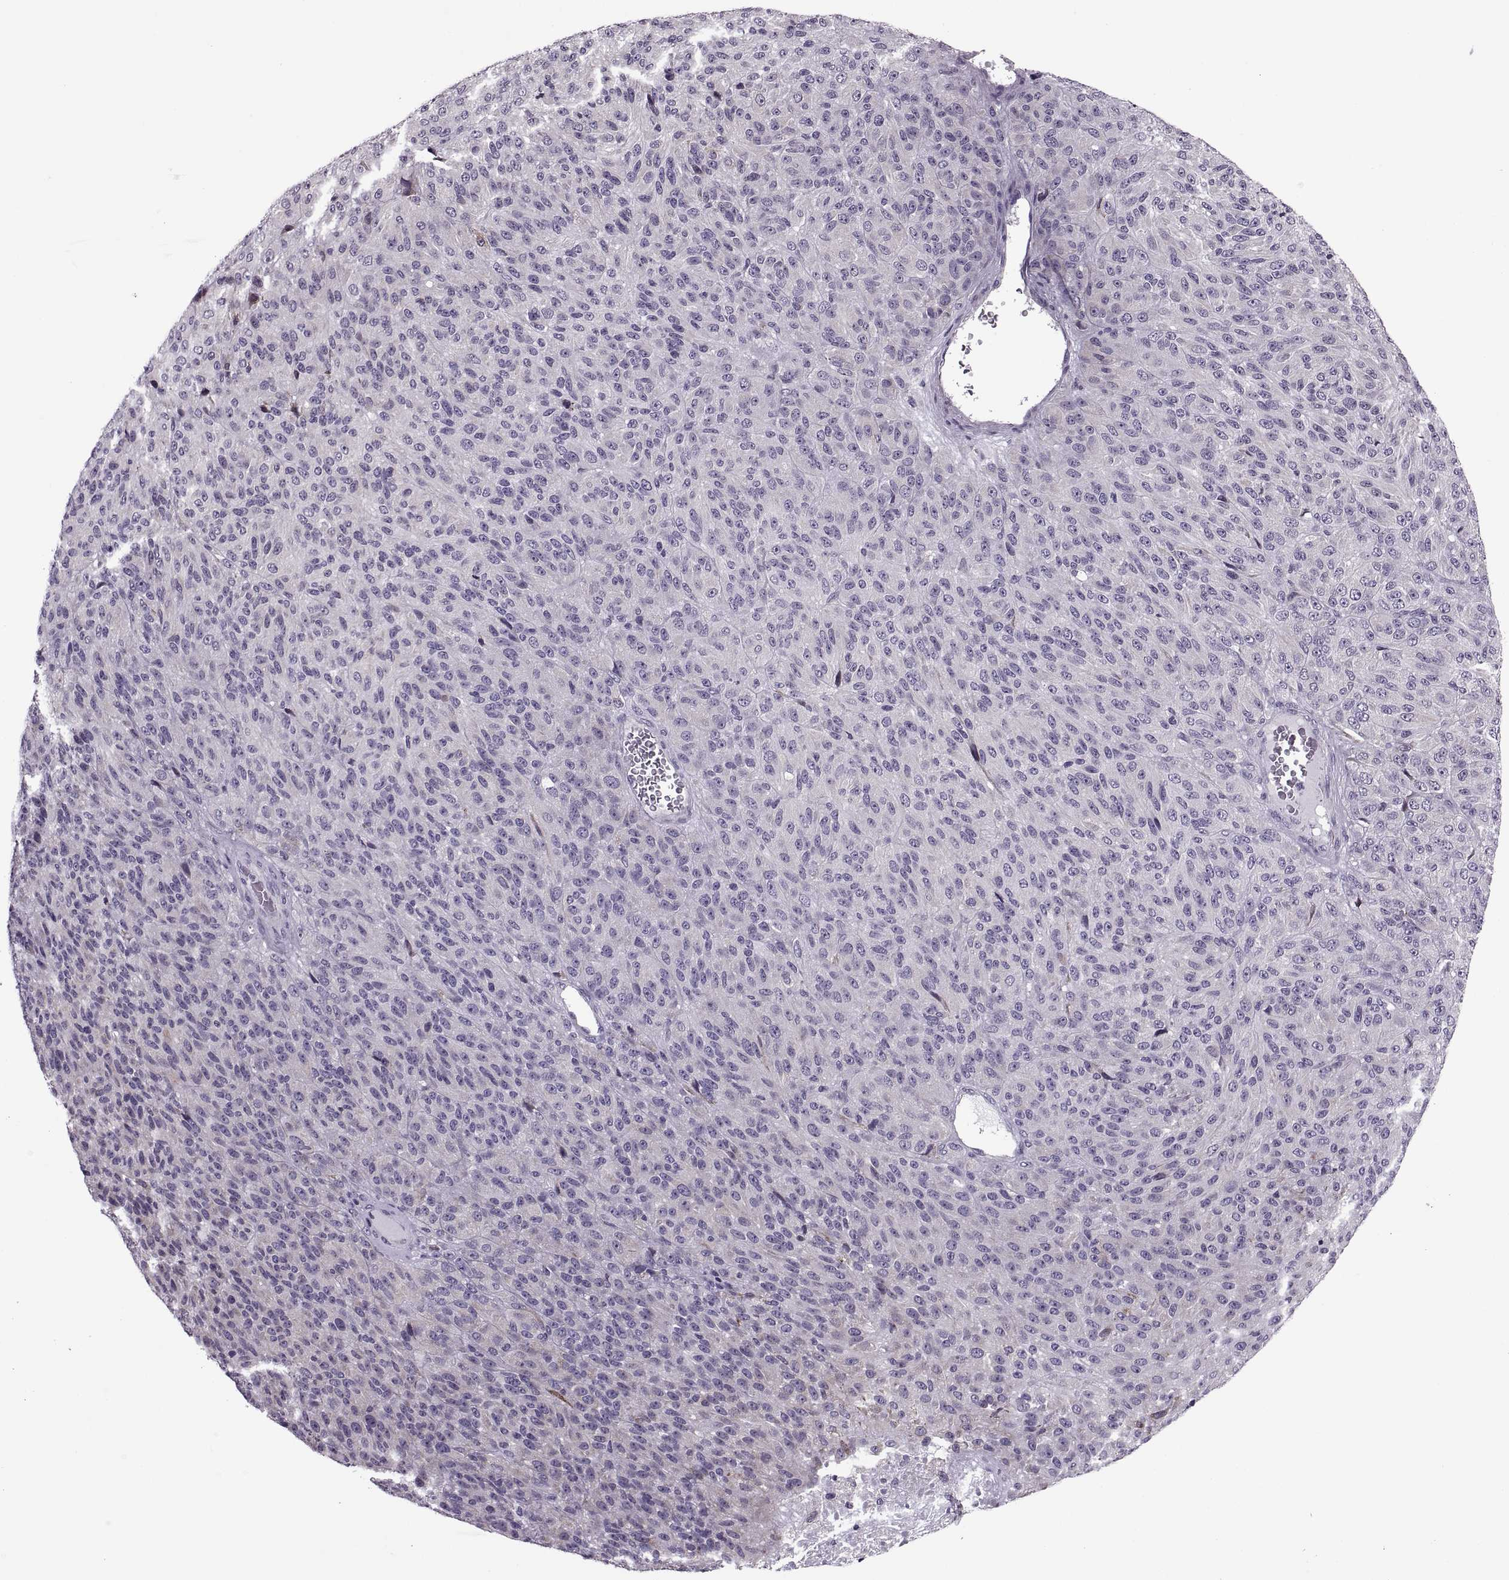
{"staining": {"intensity": "negative", "quantity": "none", "location": "none"}, "tissue": "melanoma", "cell_type": "Tumor cells", "image_type": "cancer", "snomed": [{"axis": "morphology", "description": "Malignant melanoma, Metastatic site"}, {"axis": "topography", "description": "Brain"}], "caption": "High magnification brightfield microscopy of malignant melanoma (metastatic site) stained with DAB (3,3'-diaminobenzidine) (brown) and counterstained with hematoxylin (blue): tumor cells show no significant positivity. (Brightfield microscopy of DAB (3,3'-diaminobenzidine) IHC at high magnification).", "gene": "LETM2", "patient": {"sex": "female", "age": 56}}